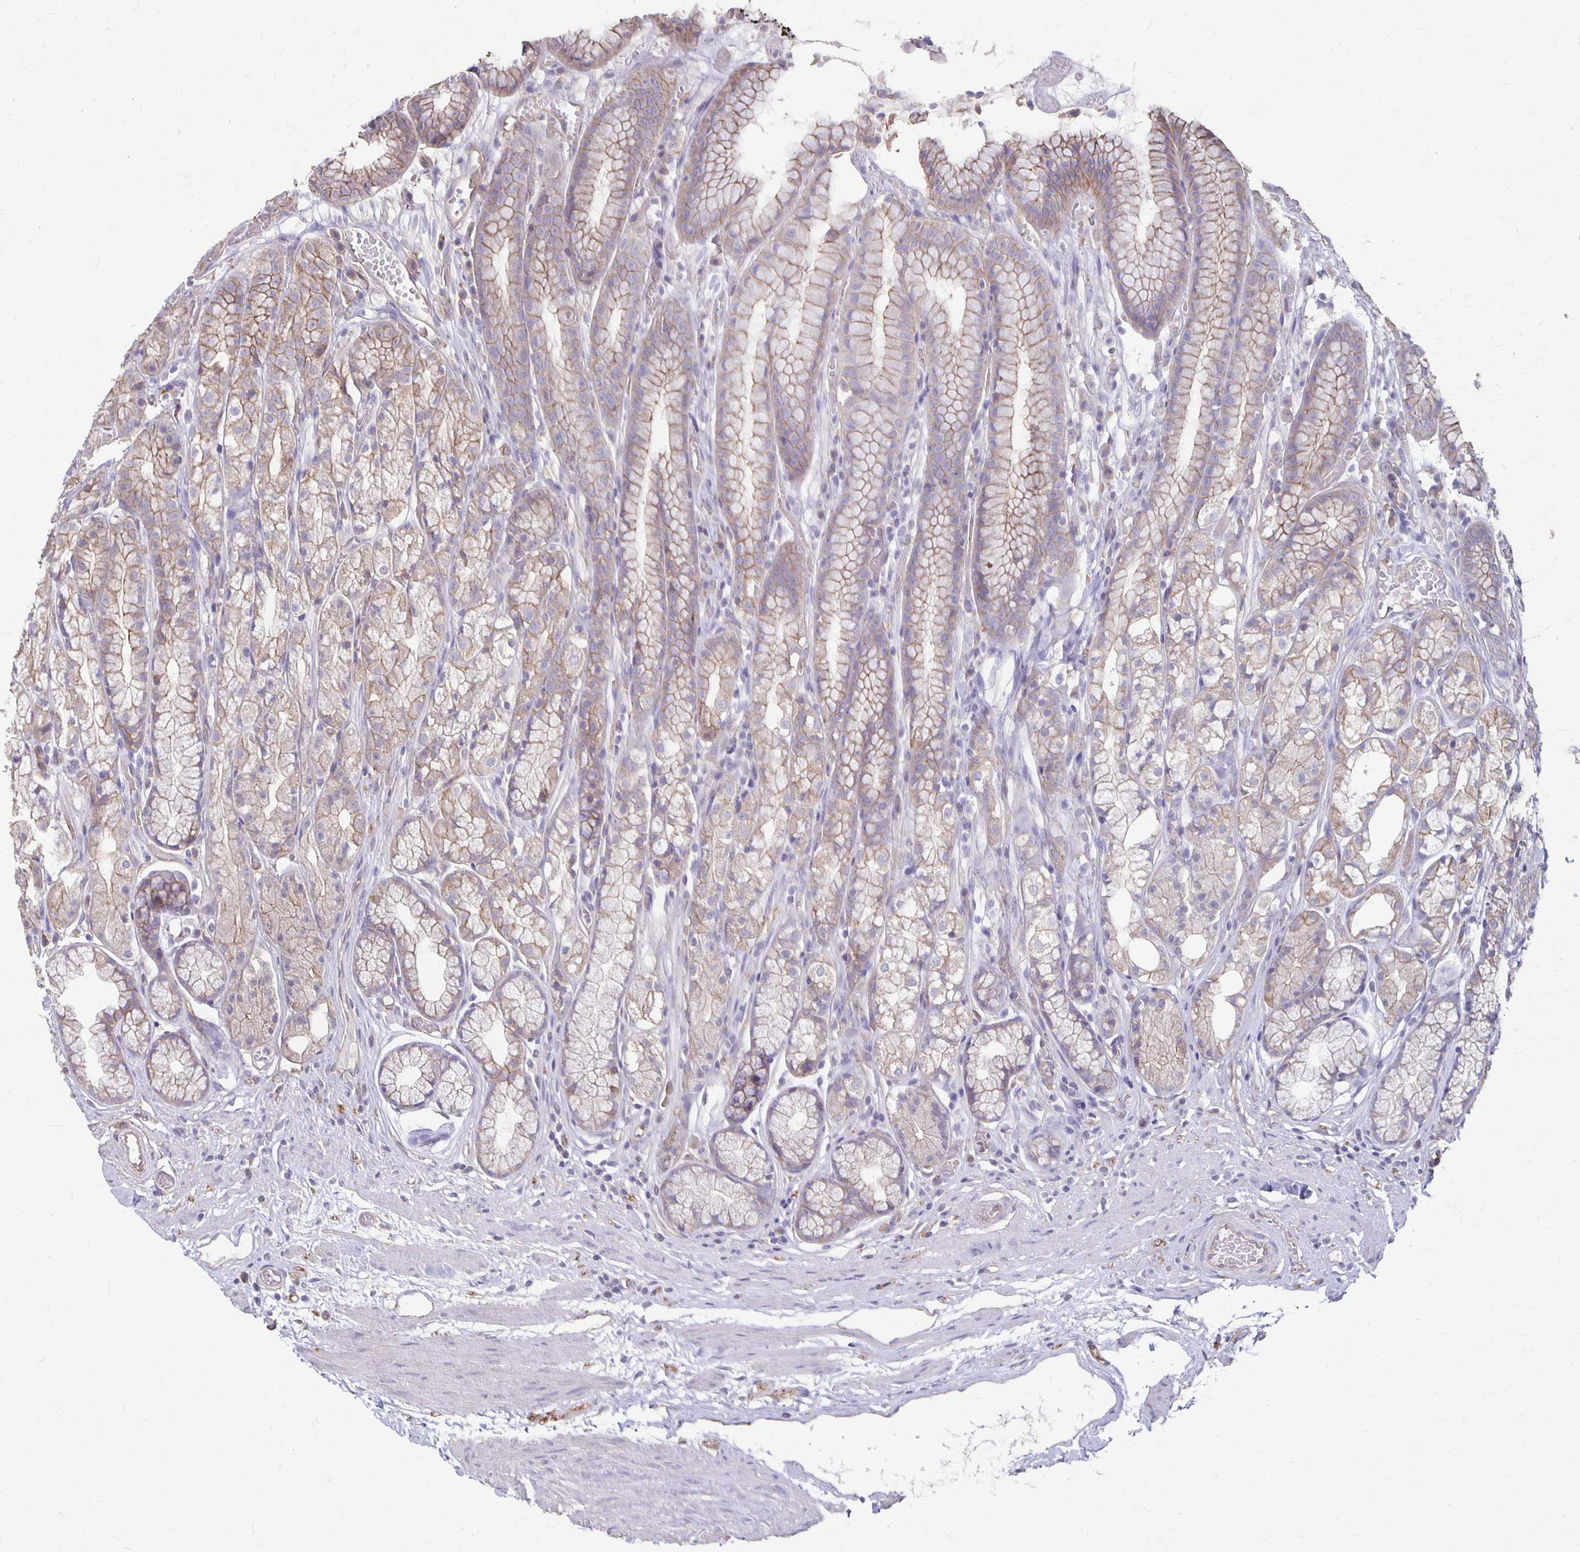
{"staining": {"intensity": "moderate", "quantity": "25%-75%", "location": "cytoplasmic/membranous"}, "tissue": "stomach", "cell_type": "Glandular cells", "image_type": "normal", "snomed": [{"axis": "morphology", "description": "Normal tissue, NOS"}, {"axis": "topography", "description": "Smooth muscle"}, {"axis": "topography", "description": "Stomach"}], "caption": "Immunohistochemical staining of normal stomach demonstrates medium levels of moderate cytoplasmic/membranous positivity in about 25%-75% of glandular cells.", "gene": "PPP1R3E", "patient": {"sex": "male", "age": 70}}